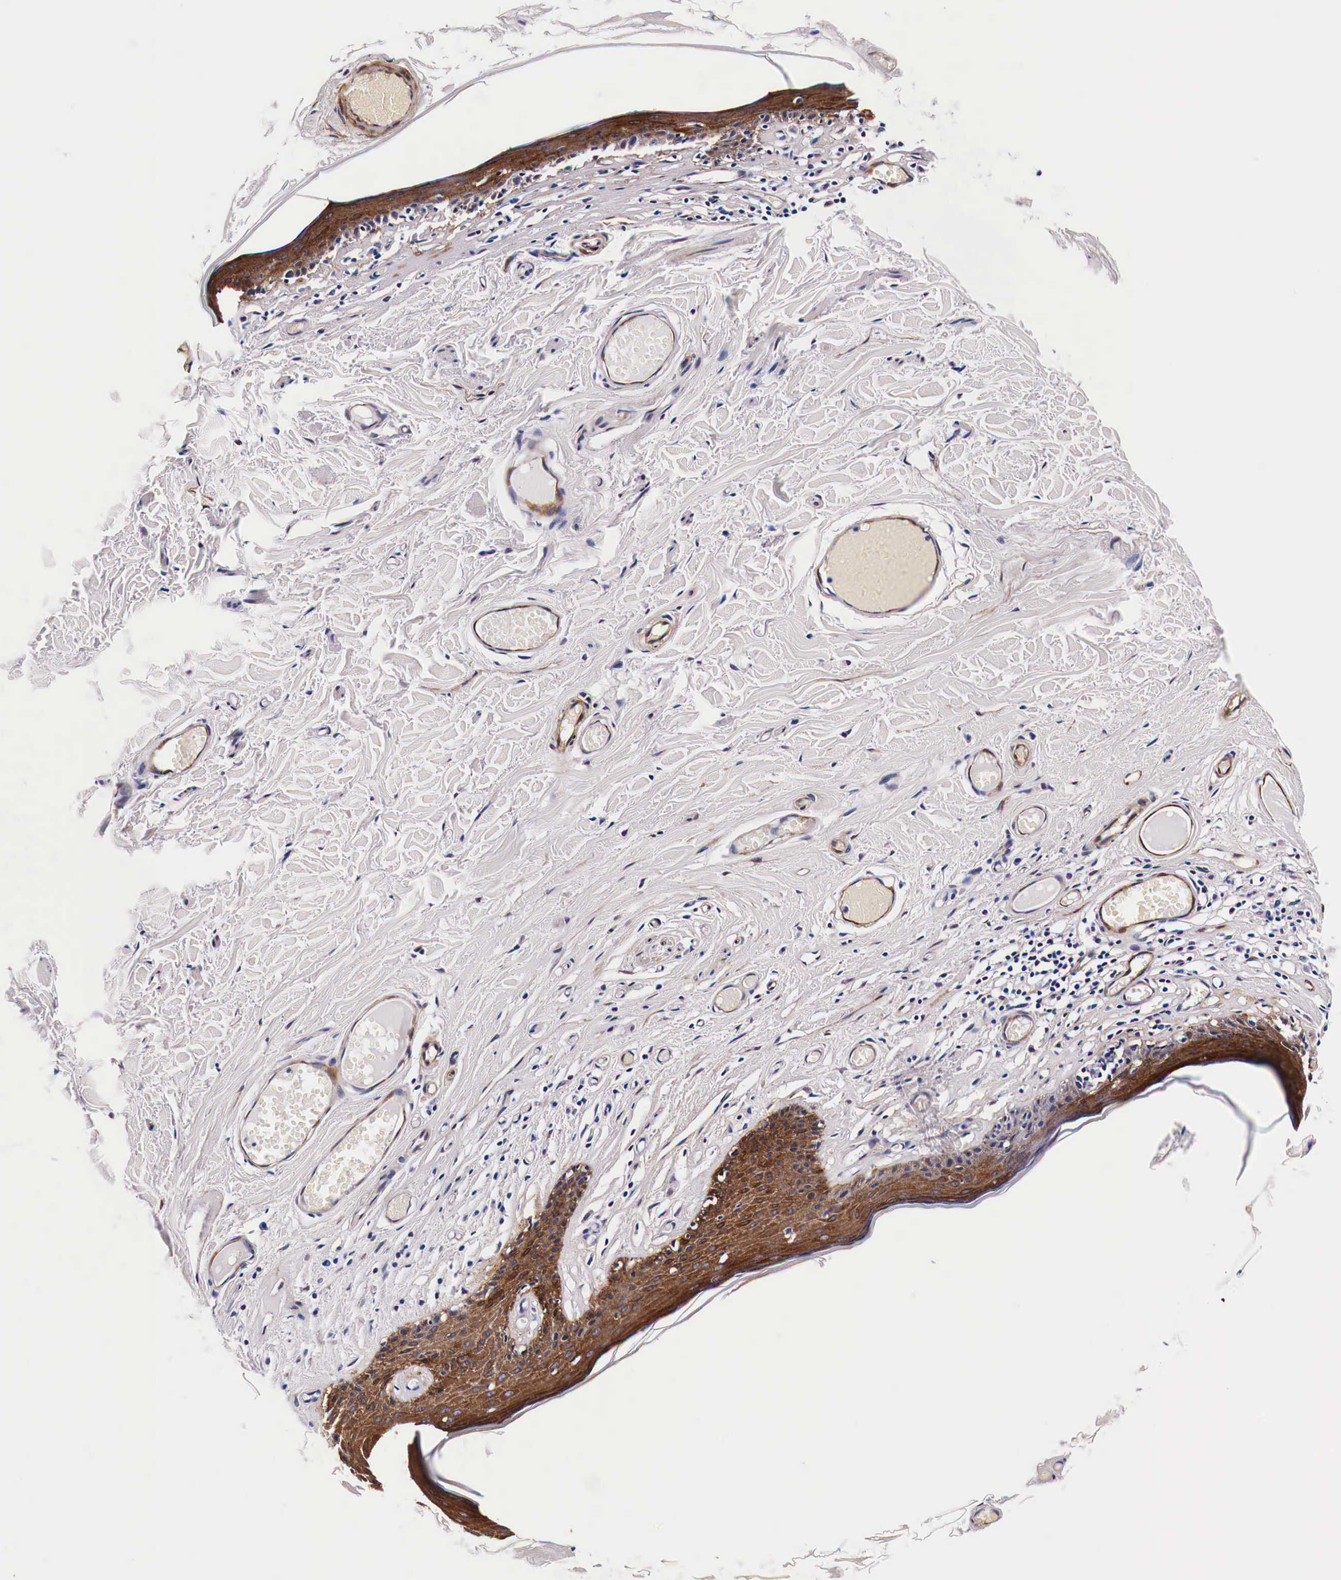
{"staining": {"intensity": "strong", "quantity": ">75%", "location": "cytoplasmic/membranous"}, "tissue": "skin", "cell_type": "Epidermal cells", "image_type": "normal", "snomed": [{"axis": "morphology", "description": "Normal tissue, NOS"}, {"axis": "topography", "description": "Vascular tissue"}, {"axis": "topography", "description": "Vulva"}, {"axis": "topography", "description": "Peripheral nerve tissue"}], "caption": "High-power microscopy captured an immunohistochemistry micrograph of benign skin, revealing strong cytoplasmic/membranous staining in about >75% of epidermal cells.", "gene": "HSPB1", "patient": {"sex": "female", "age": 86}}